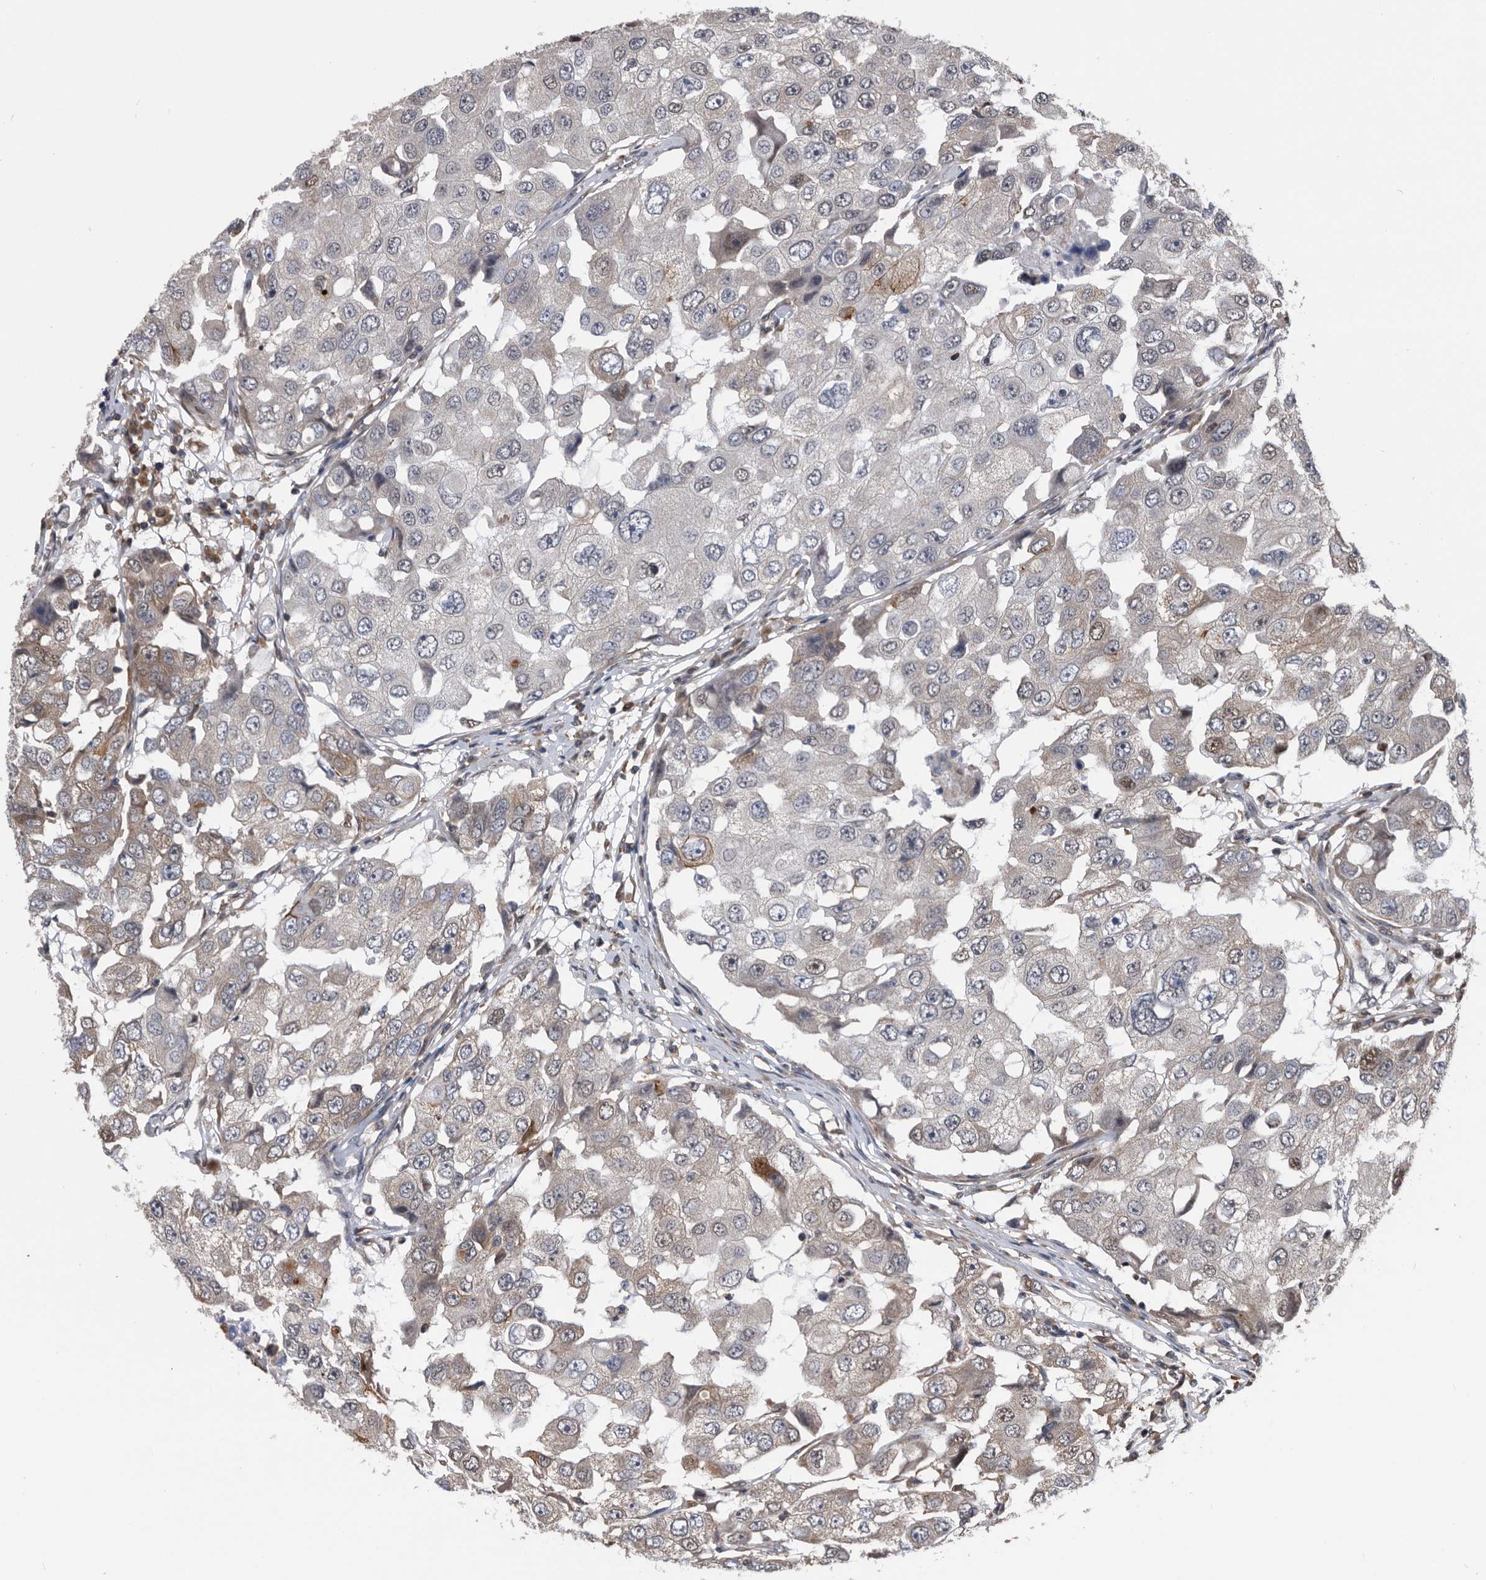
{"staining": {"intensity": "negative", "quantity": "none", "location": "none"}, "tissue": "breast cancer", "cell_type": "Tumor cells", "image_type": "cancer", "snomed": [{"axis": "morphology", "description": "Duct carcinoma"}, {"axis": "topography", "description": "Breast"}], "caption": "An IHC histopathology image of invasive ductal carcinoma (breast) is shown. There is no staining in tumor cells of invasive ductal carcinoma (breast). The staining was performed using DAB (3,3'-diaminobenzidine) to visualize the protein expression in brown, while the nuclei were stained in blue with hematoxylin (Magnification: 20x).", "gene": "NRBP1", "patient": {"sex": "female", "age": 27}}